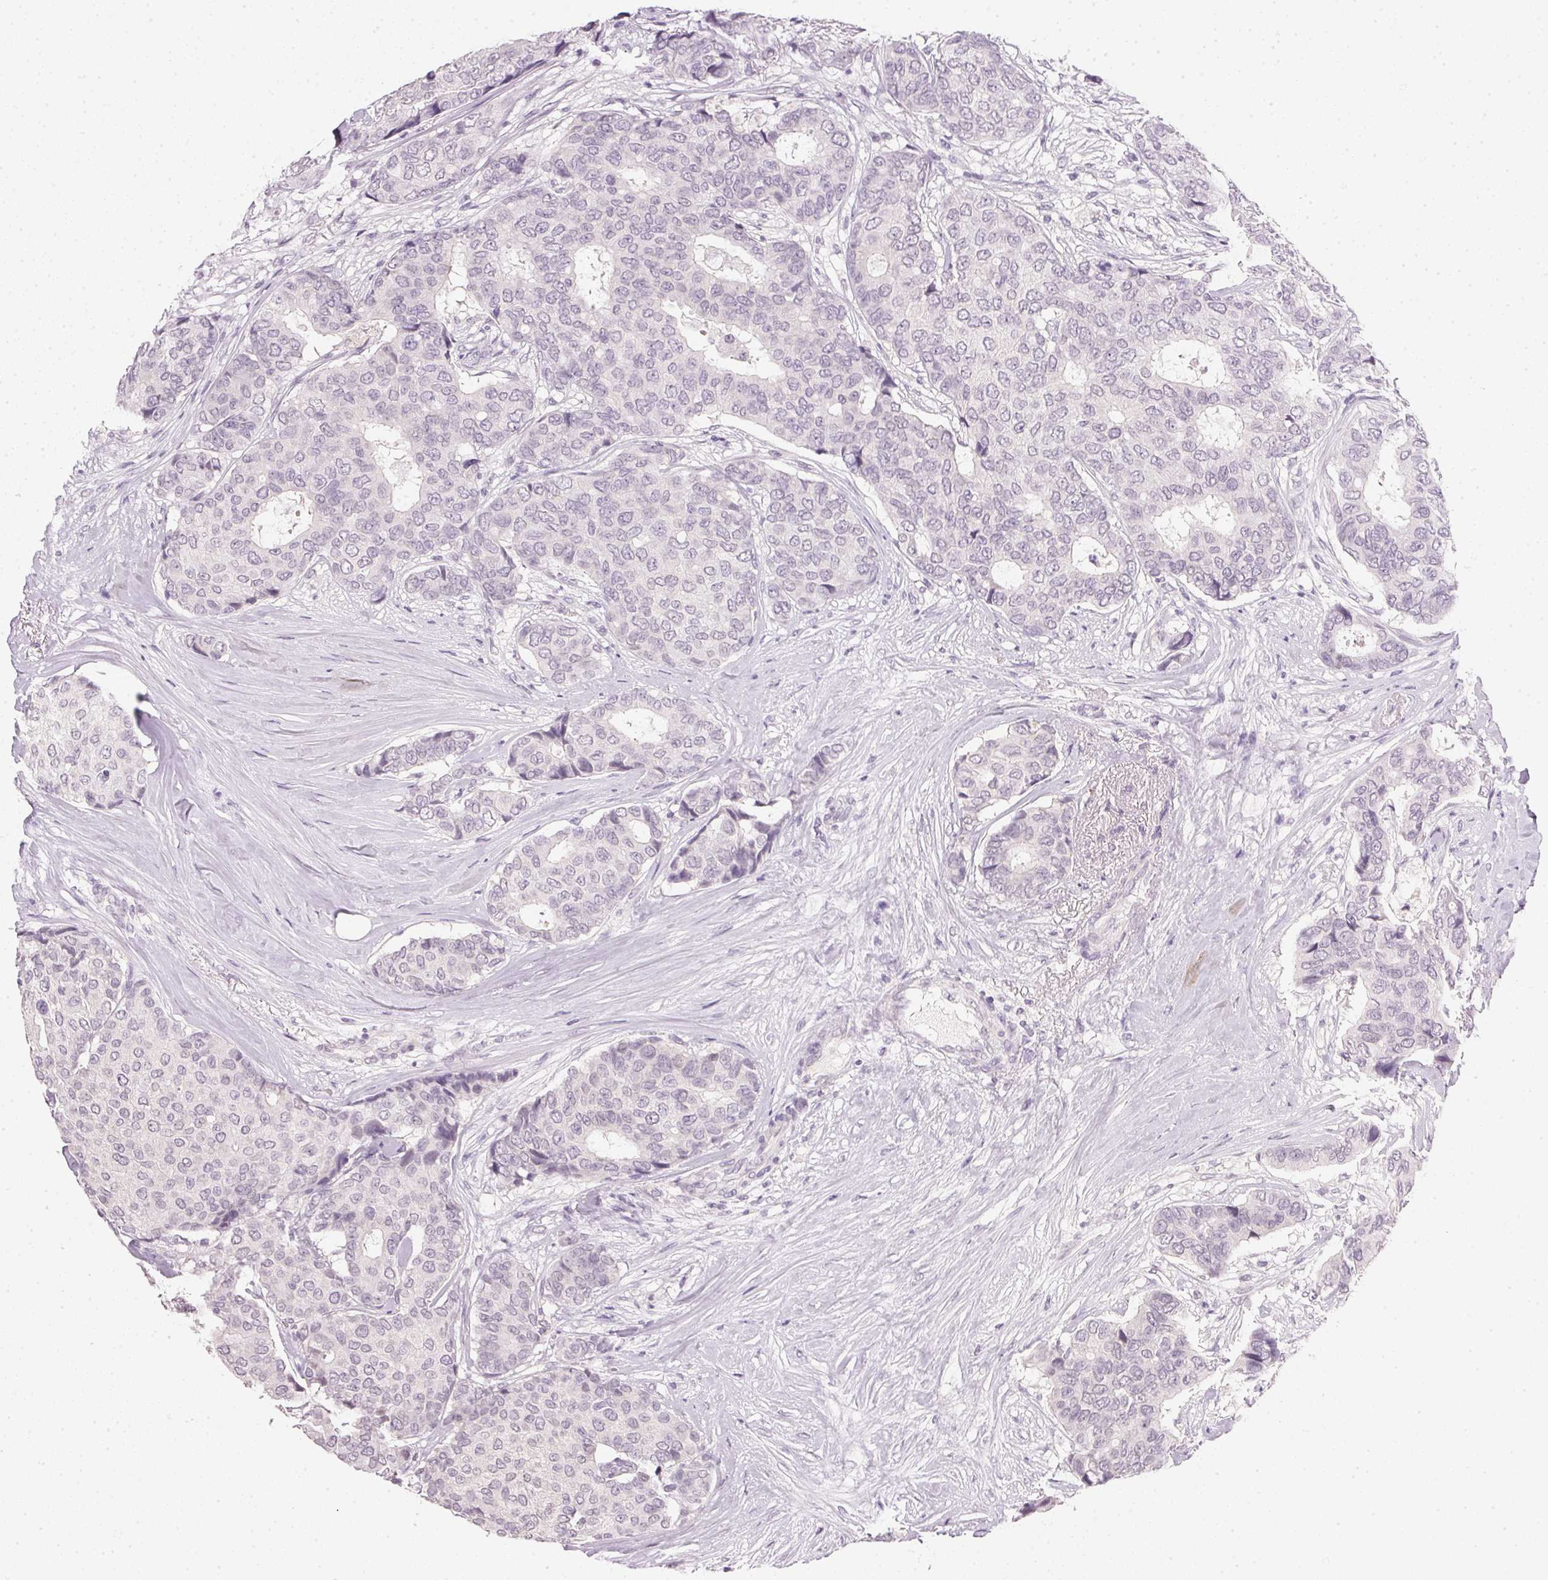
{"staining": {"intensity": "negative", "quantity": "none", "location": "none"}, "tissue": "breast cancer", "cell_type": "Tumor cells", "image_type": "cancer", "snomed": [{"axis": "morphology", "description": "Duct carcinoma"}, {"axis": "topography", "description": "Breast"}], "caption": "Protein analysis of breast cancer exhibits no significant staining in tumor cells.", "gene": "IGFBP1", "patient": {"sex": "female", "age": 75}}